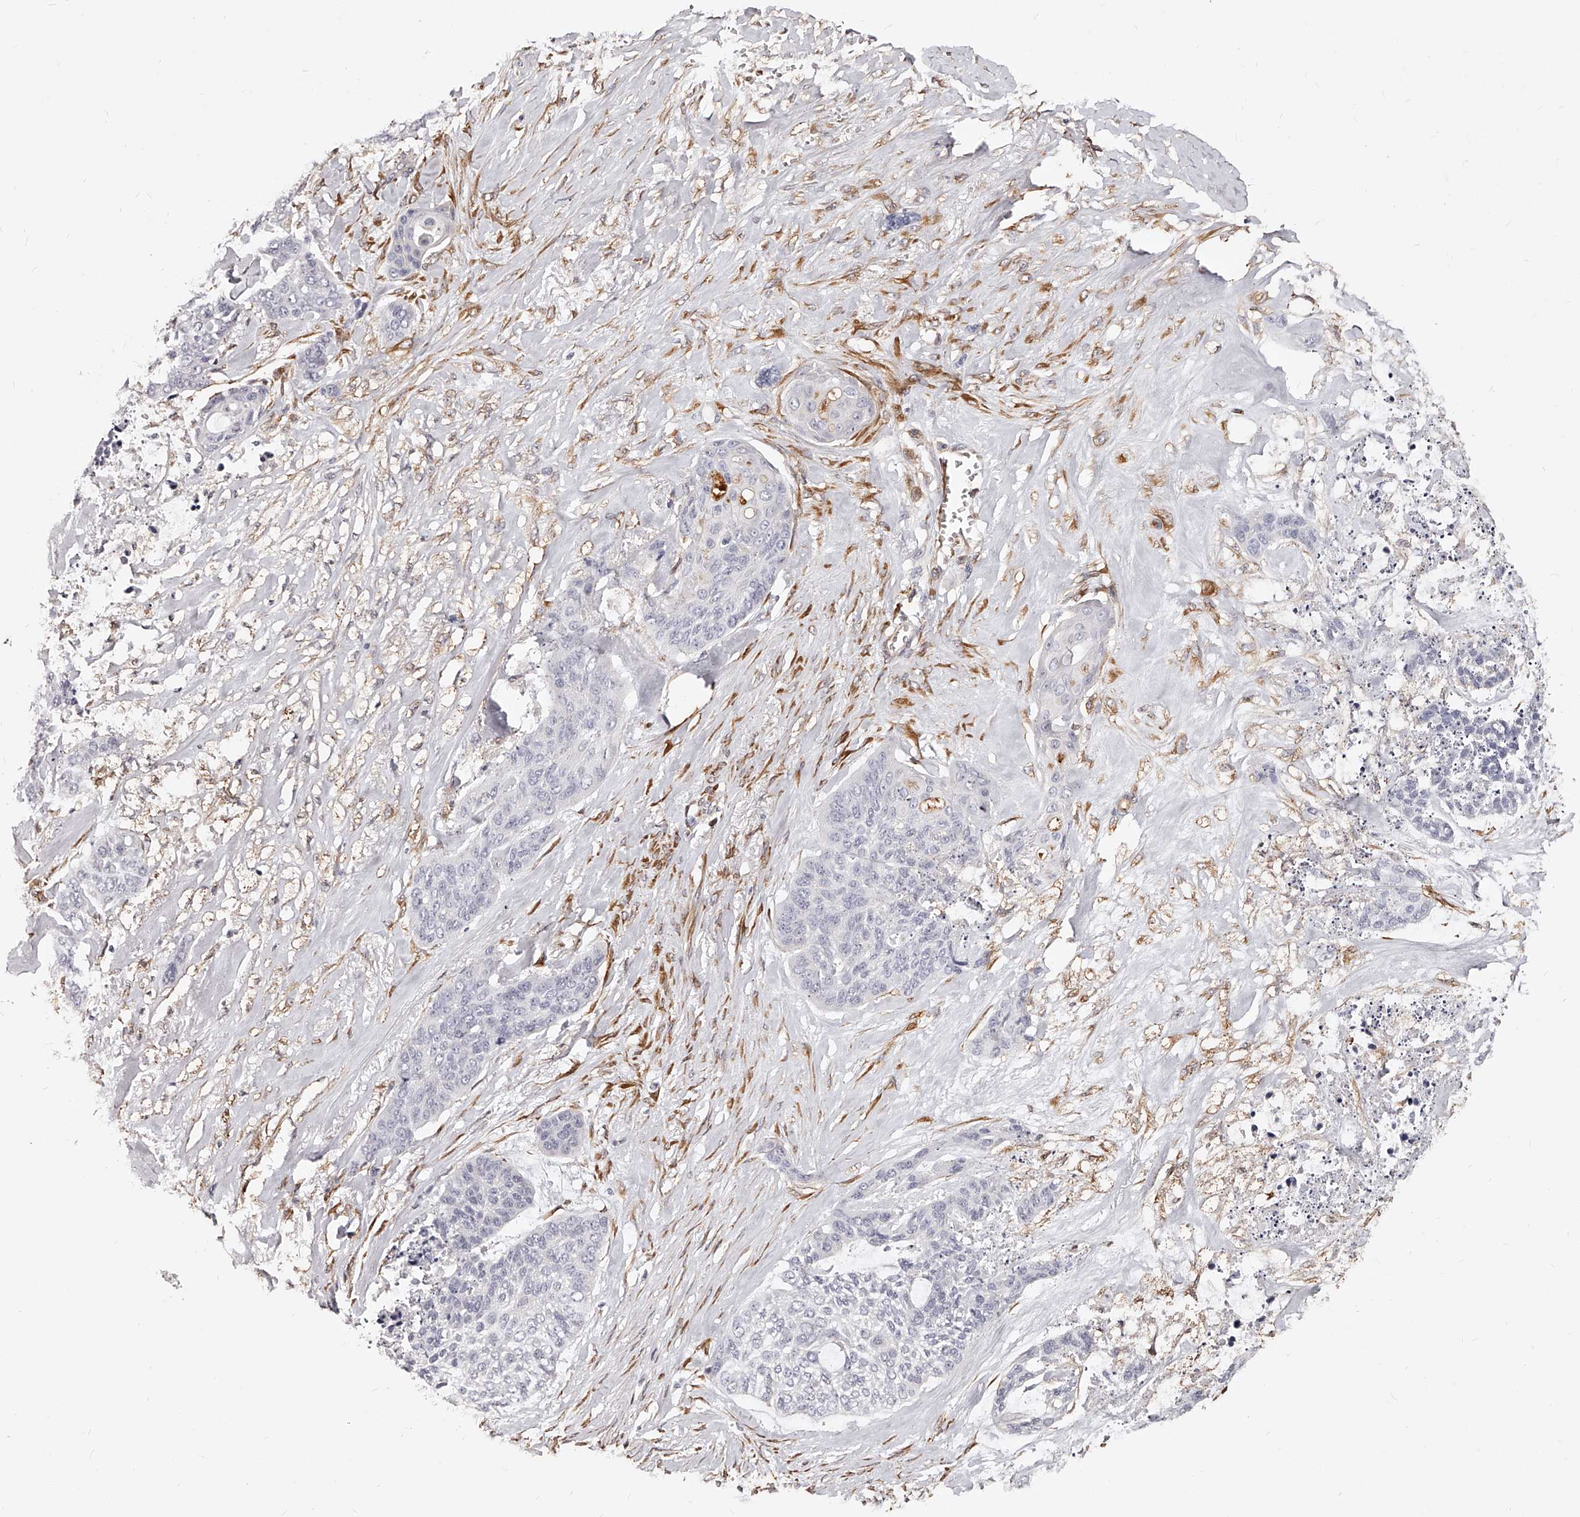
{"staining": {"intensity": "negative", "quantity": "none", "location": "none"}, "tissue": "skin cancer", "cell_type": "Tumor cells", "image_type": "cancer", "snomed": [{"axis": "morphology", "description": "Basal cell carcinoma"}, {"axis": "topography", "description": "Skin"}], "caption": "This is an immunohistochemistry histopathology image of human skin basal cell carcinoma. There is no staining in tumor cells.", "gene": "CD82", "patient": {"sex": "female", "age": 64}}